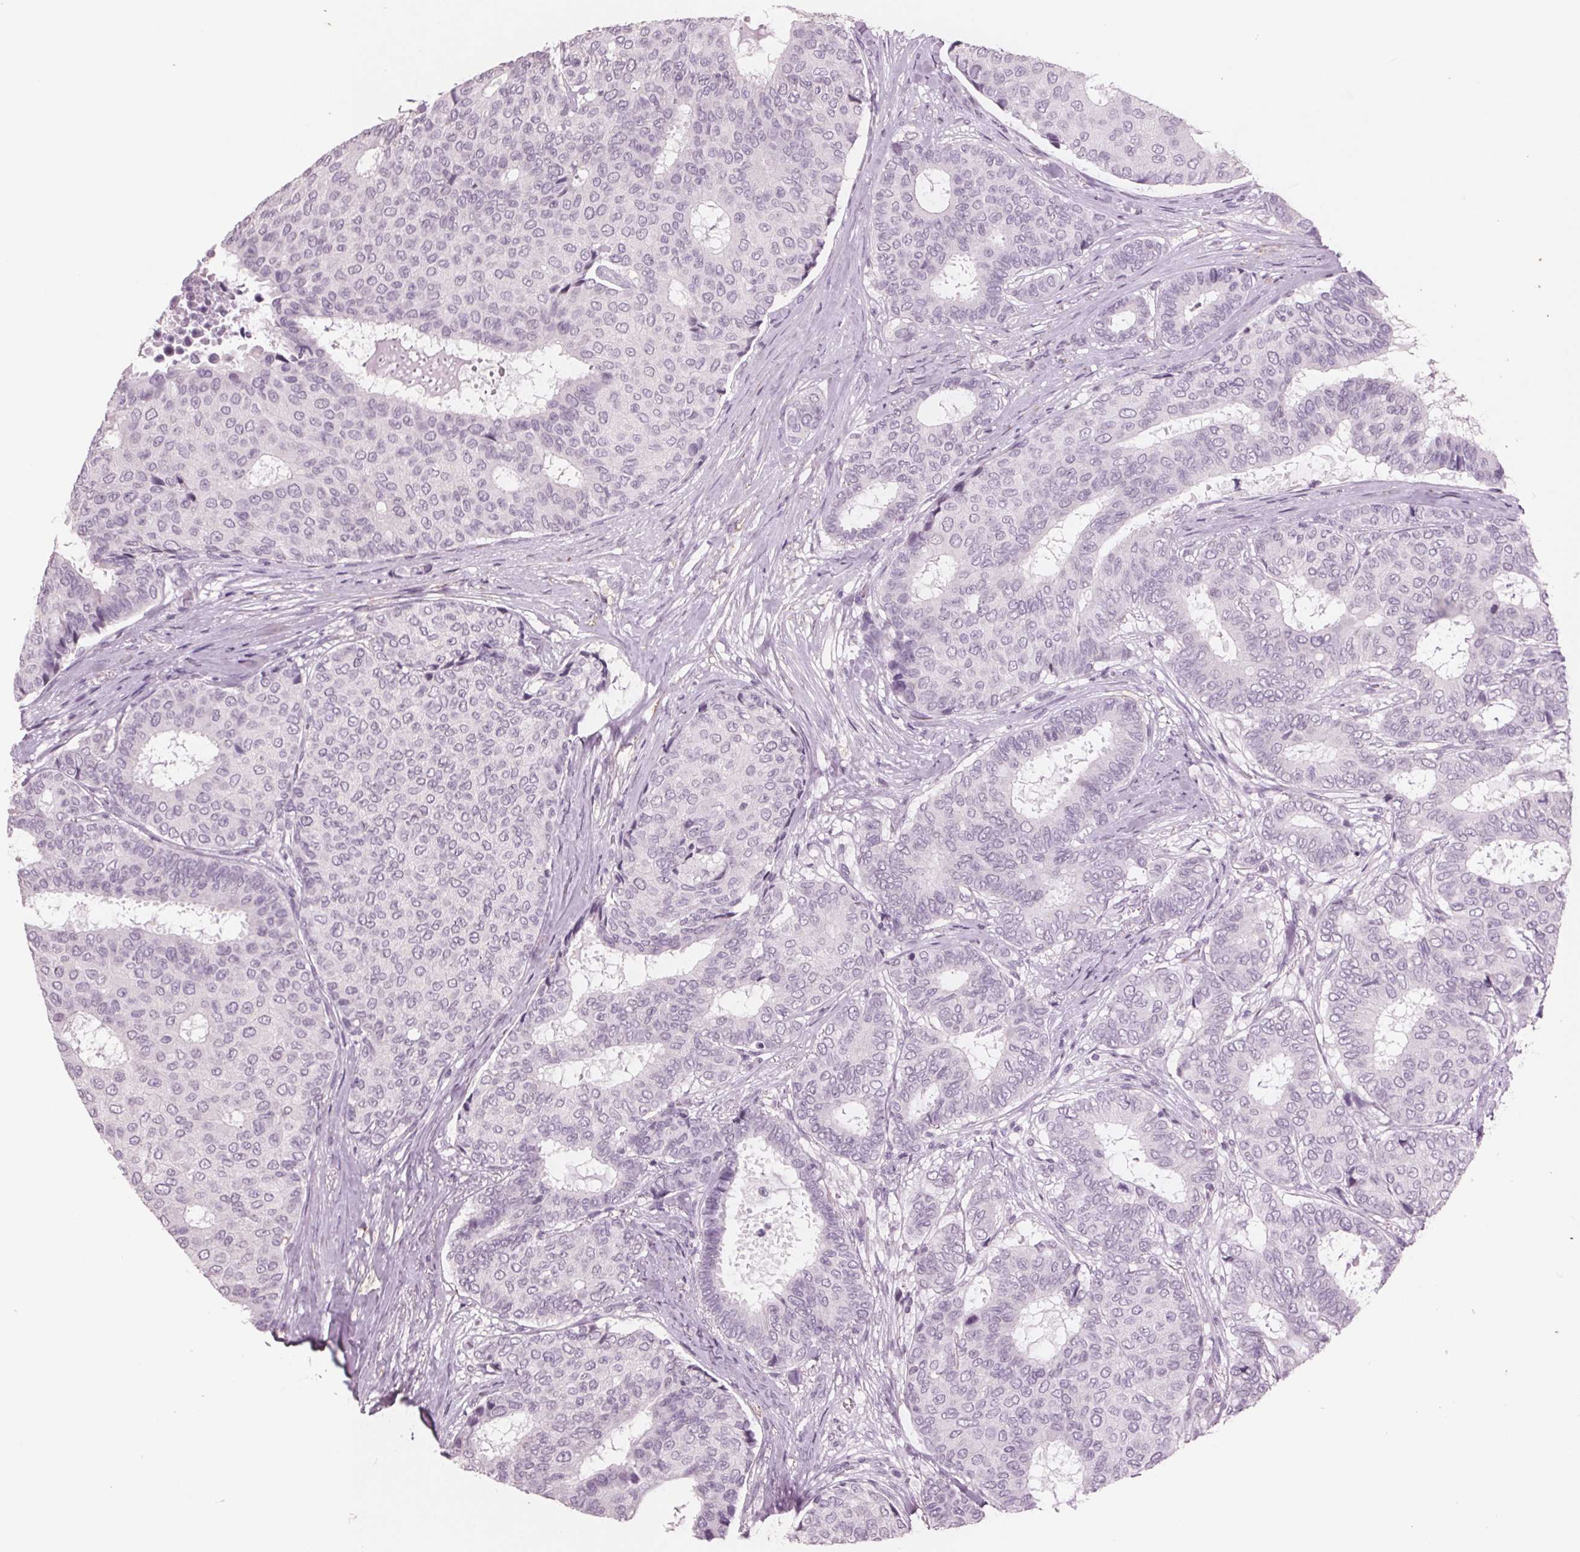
{"staining": {"intensity": "negative", "quantity": "none", "location": "none"}, "tissue": "breast cancer", "cell_type": "Tumor cells", "image_type": "cancer", "snomed": [{"axis": "morphology", "description": "Duct carcinoma"}, {"axis": "topography", "description": "Breast"}], "caption": "The photomicrograph reveals no staining of tumor cells in intraductal carcinoma (breast).", "gene": "PTPN14", "patient": {"sex": "female", "age": 75}}